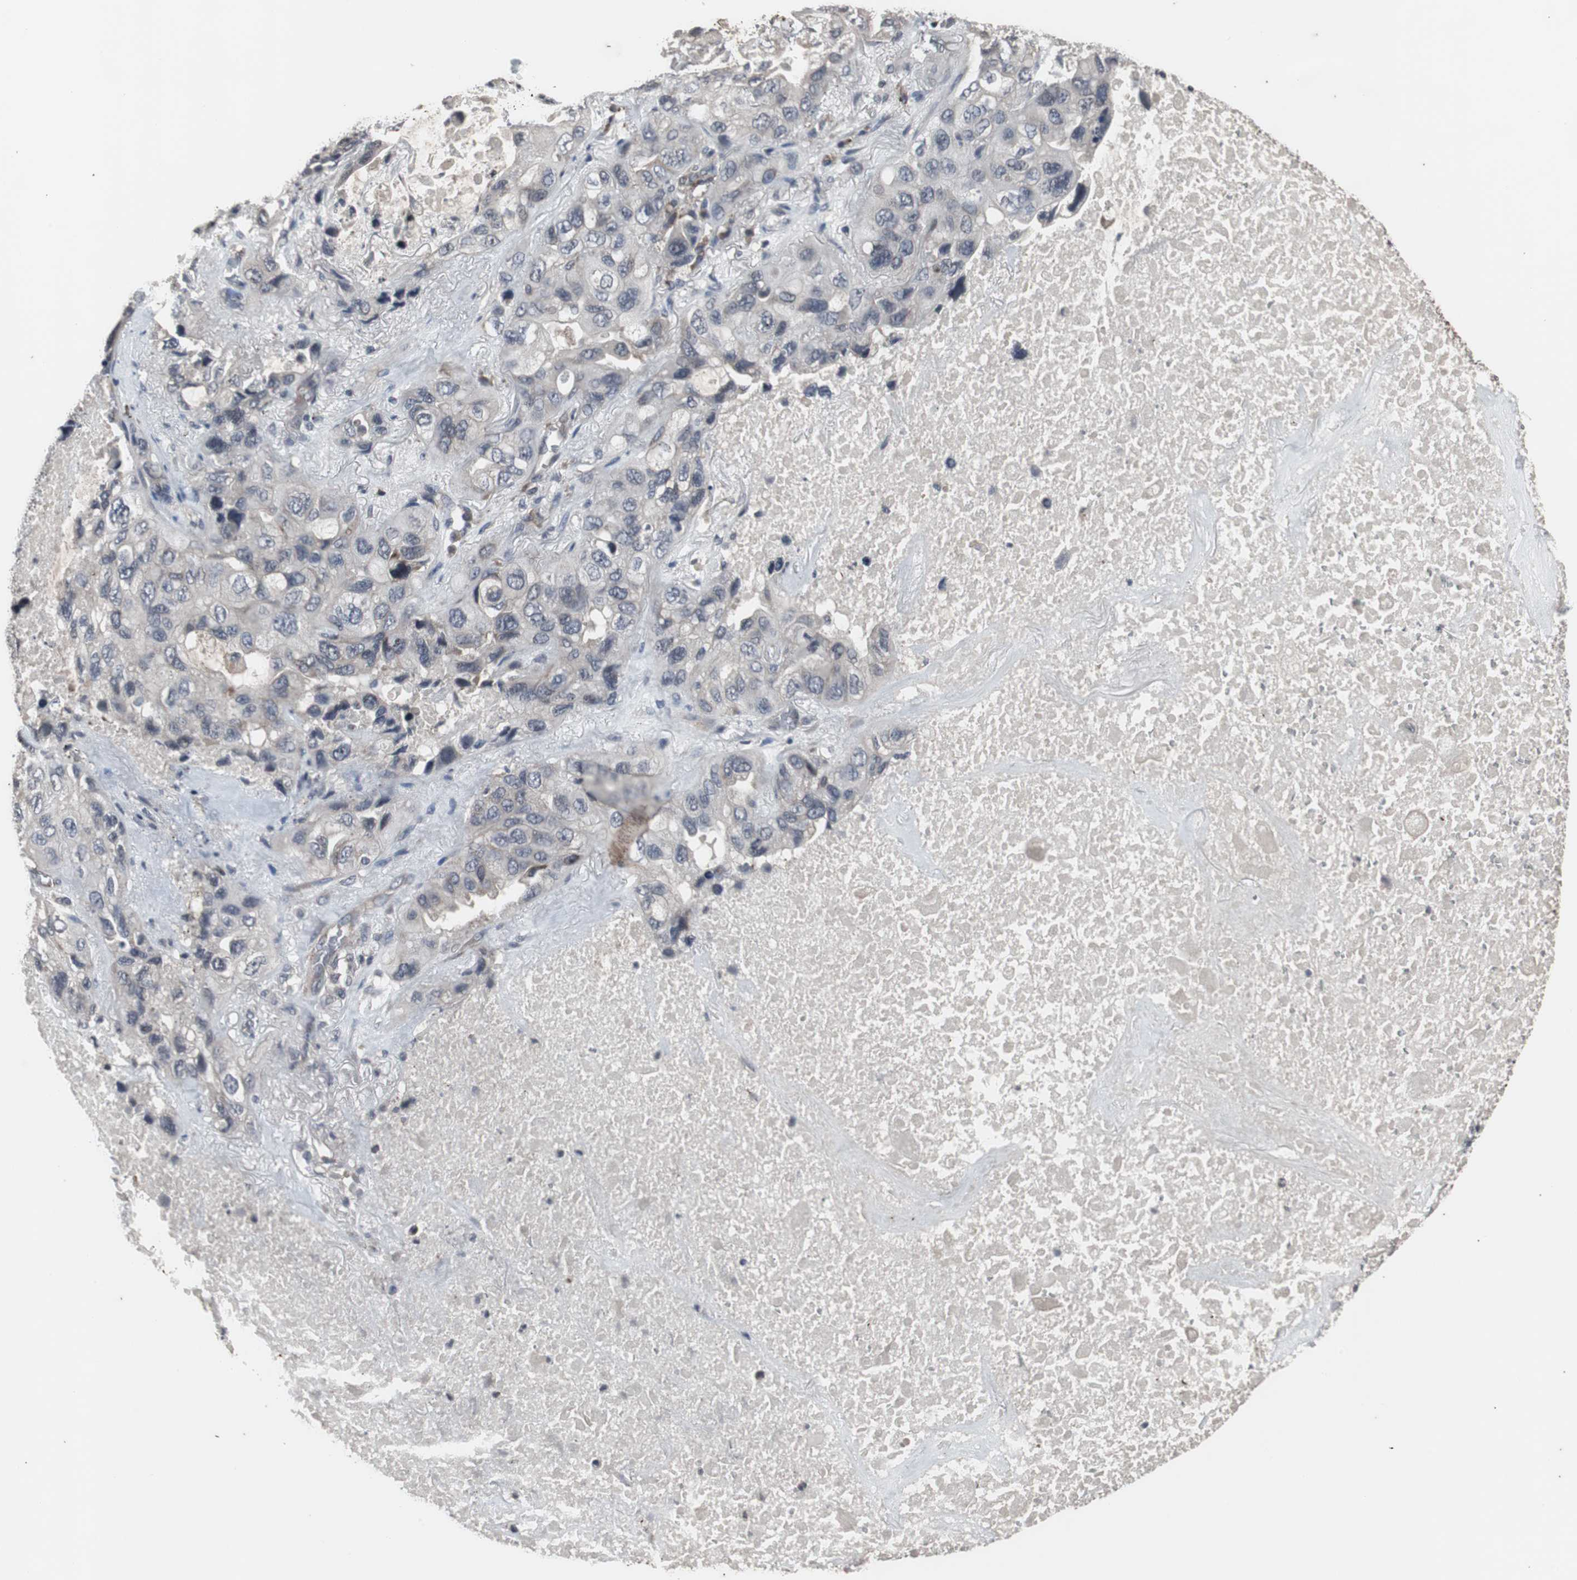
{"staining": {"intensity": "weak", "quantity": "<25%", "location": "cytoplasmic/membranous"}, "tissue": "lung cancer", "cell_type": "Tumor cells", "image_type": "cancer", "snomed": [{"axis": "morphology", "description": "Squamous cell carcinoma, NOS"}, {"axis": "topography", "description": "Lung"}], "caption": "IHC histopathology image of lung cancer stained for a protein (brown), which demonstrates no expression in tumor cells. Brightfield microscopy of IHC stained with DAB (brown) and hematoxylin (blue), captured at high magnification.", "gene": "CRADD", "patient": {"sex": "female", "age": 73}}